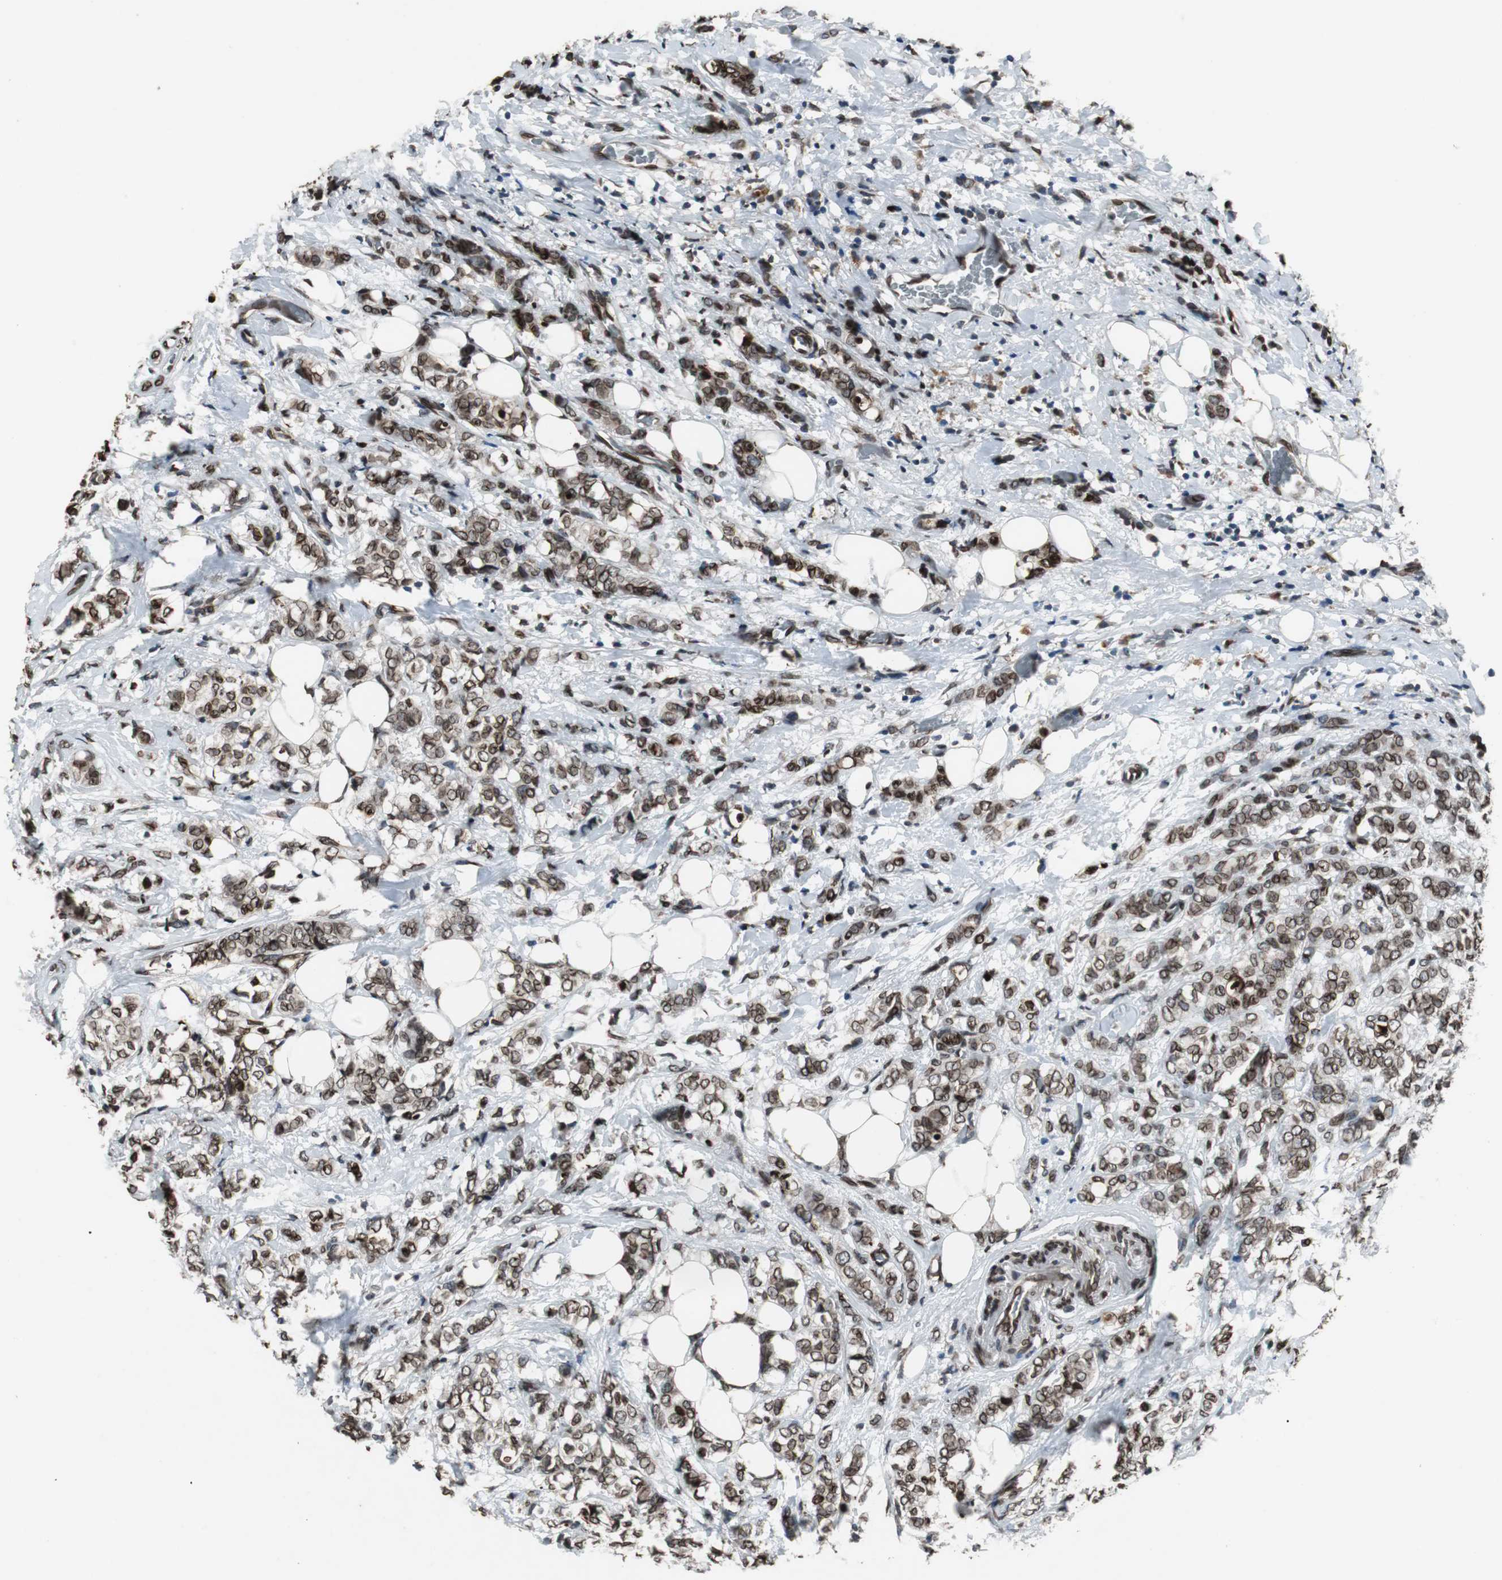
{"staining": {"intensity": "strong", "quantity": ">75%", "location": "cytoplasmic/membranous,nuclear"}, "tissue": "breast cancer", "cell_type": "Tumor cells", "image_type": "cancer", "snomed": [{"axis": "morphology", "description": "Lobular carcinoma"}, {"axis": "topography", "description": "Breast"}], "caption": "IHC histopathology image of human lobular carcinoma (breast) stained for a protein (brown), which demonstrates high levels of strong cytoplasmic/membranous and nuclear expression in approximately >75% of tumor cells.", "gene": "LMNA", "patient": {"sex": "female", "age": 60}}